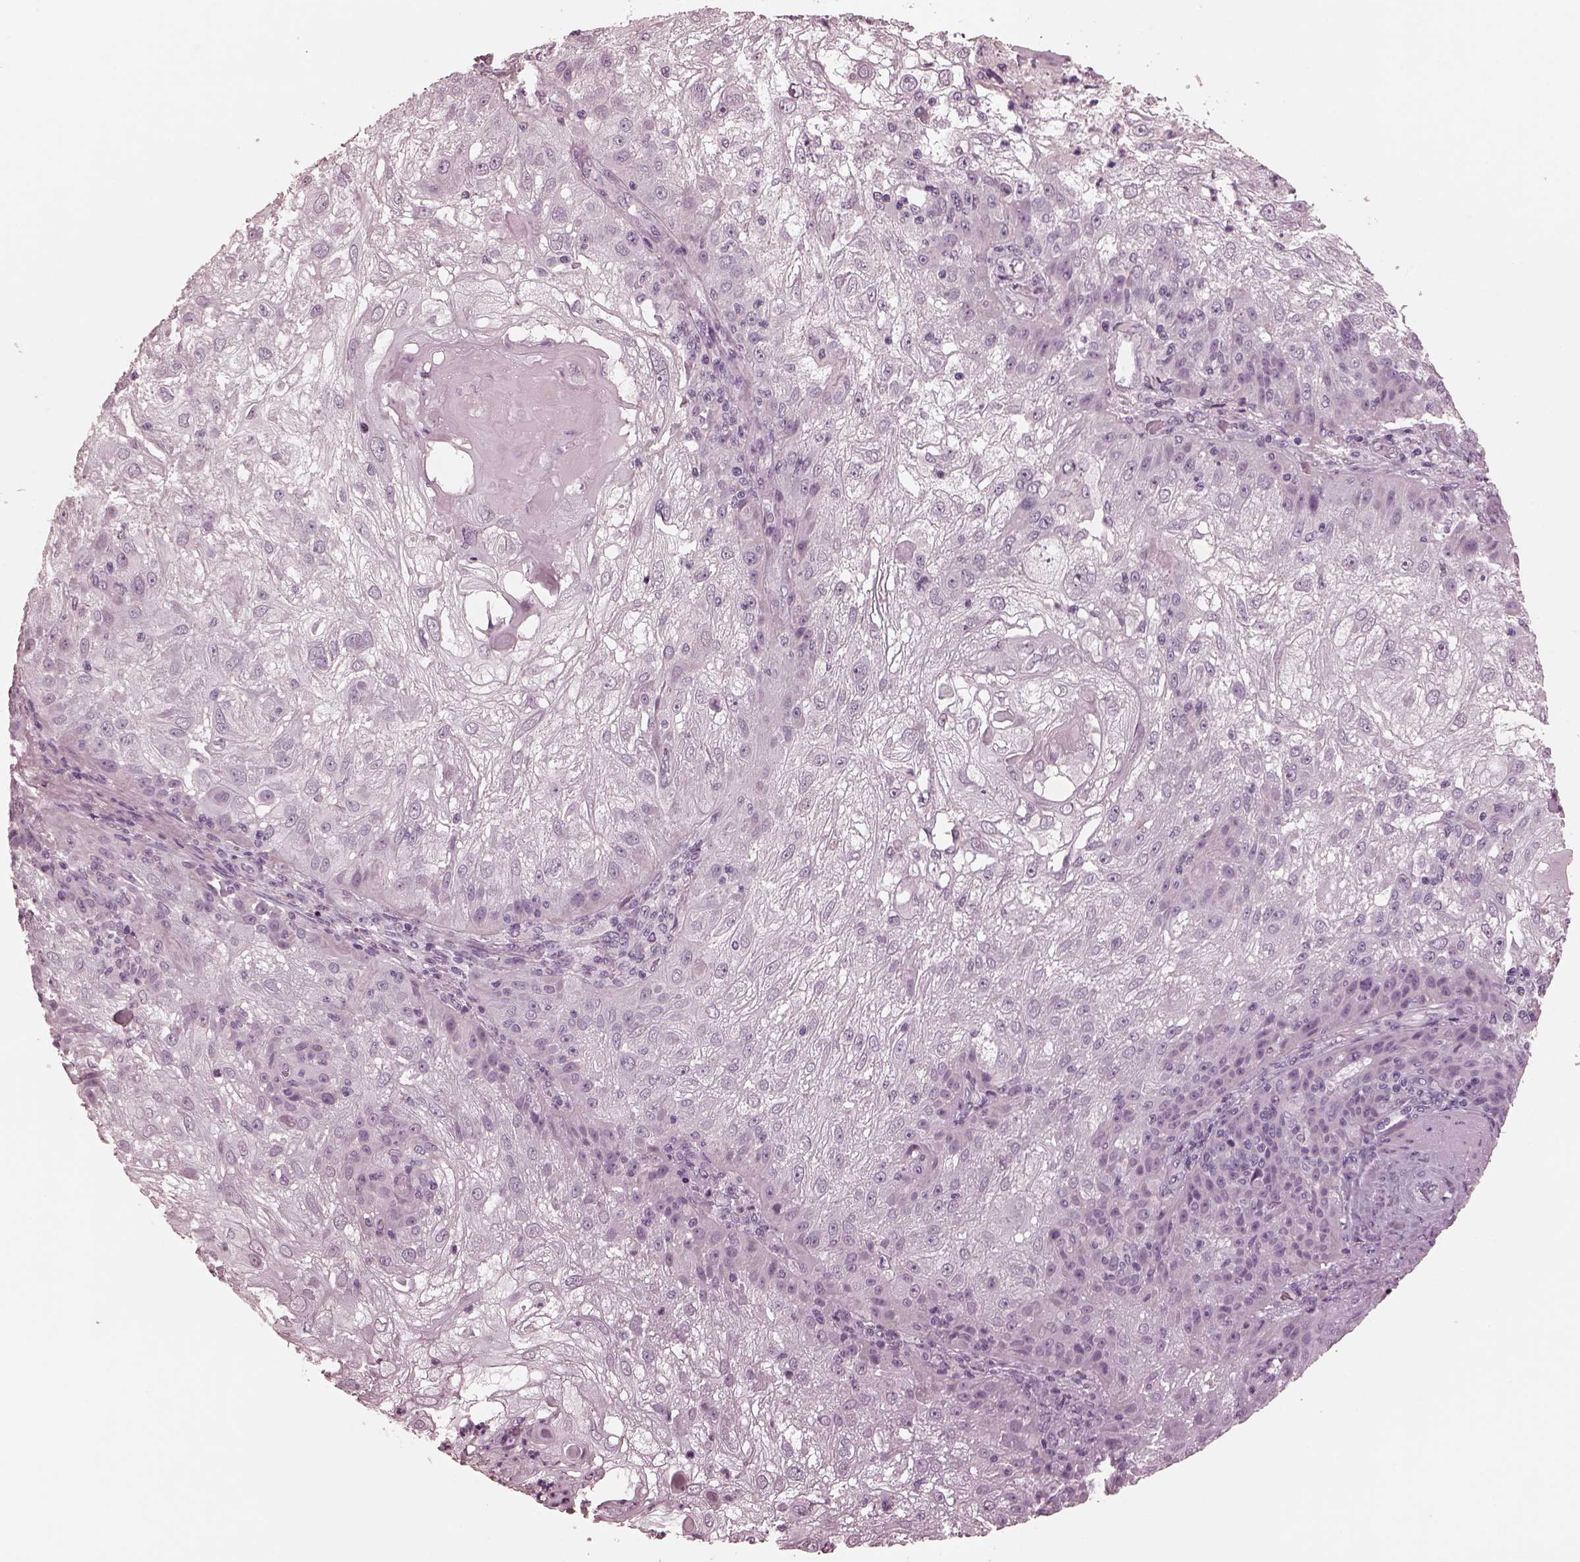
{"staining": {"intensity": "negative", "quantity": "none", "location": "none"}, "tissue": "skin cancer", "cell_type": "Tumor cells", "image_type": "cancer", "snomed": [{"axis": "morphology", "description": "Normal tissue, NOS"}, {"axis": "morphology", "description": "Squamous cell carcinoma, NOS"}, {"axis": "topography", "description": "Skin"}], "caption": "Histopathology image shows no significant protein positivity in tumor cells of skin cancer.", "gene": "CGA", "patient": {"sex": "female", "age": 83}}